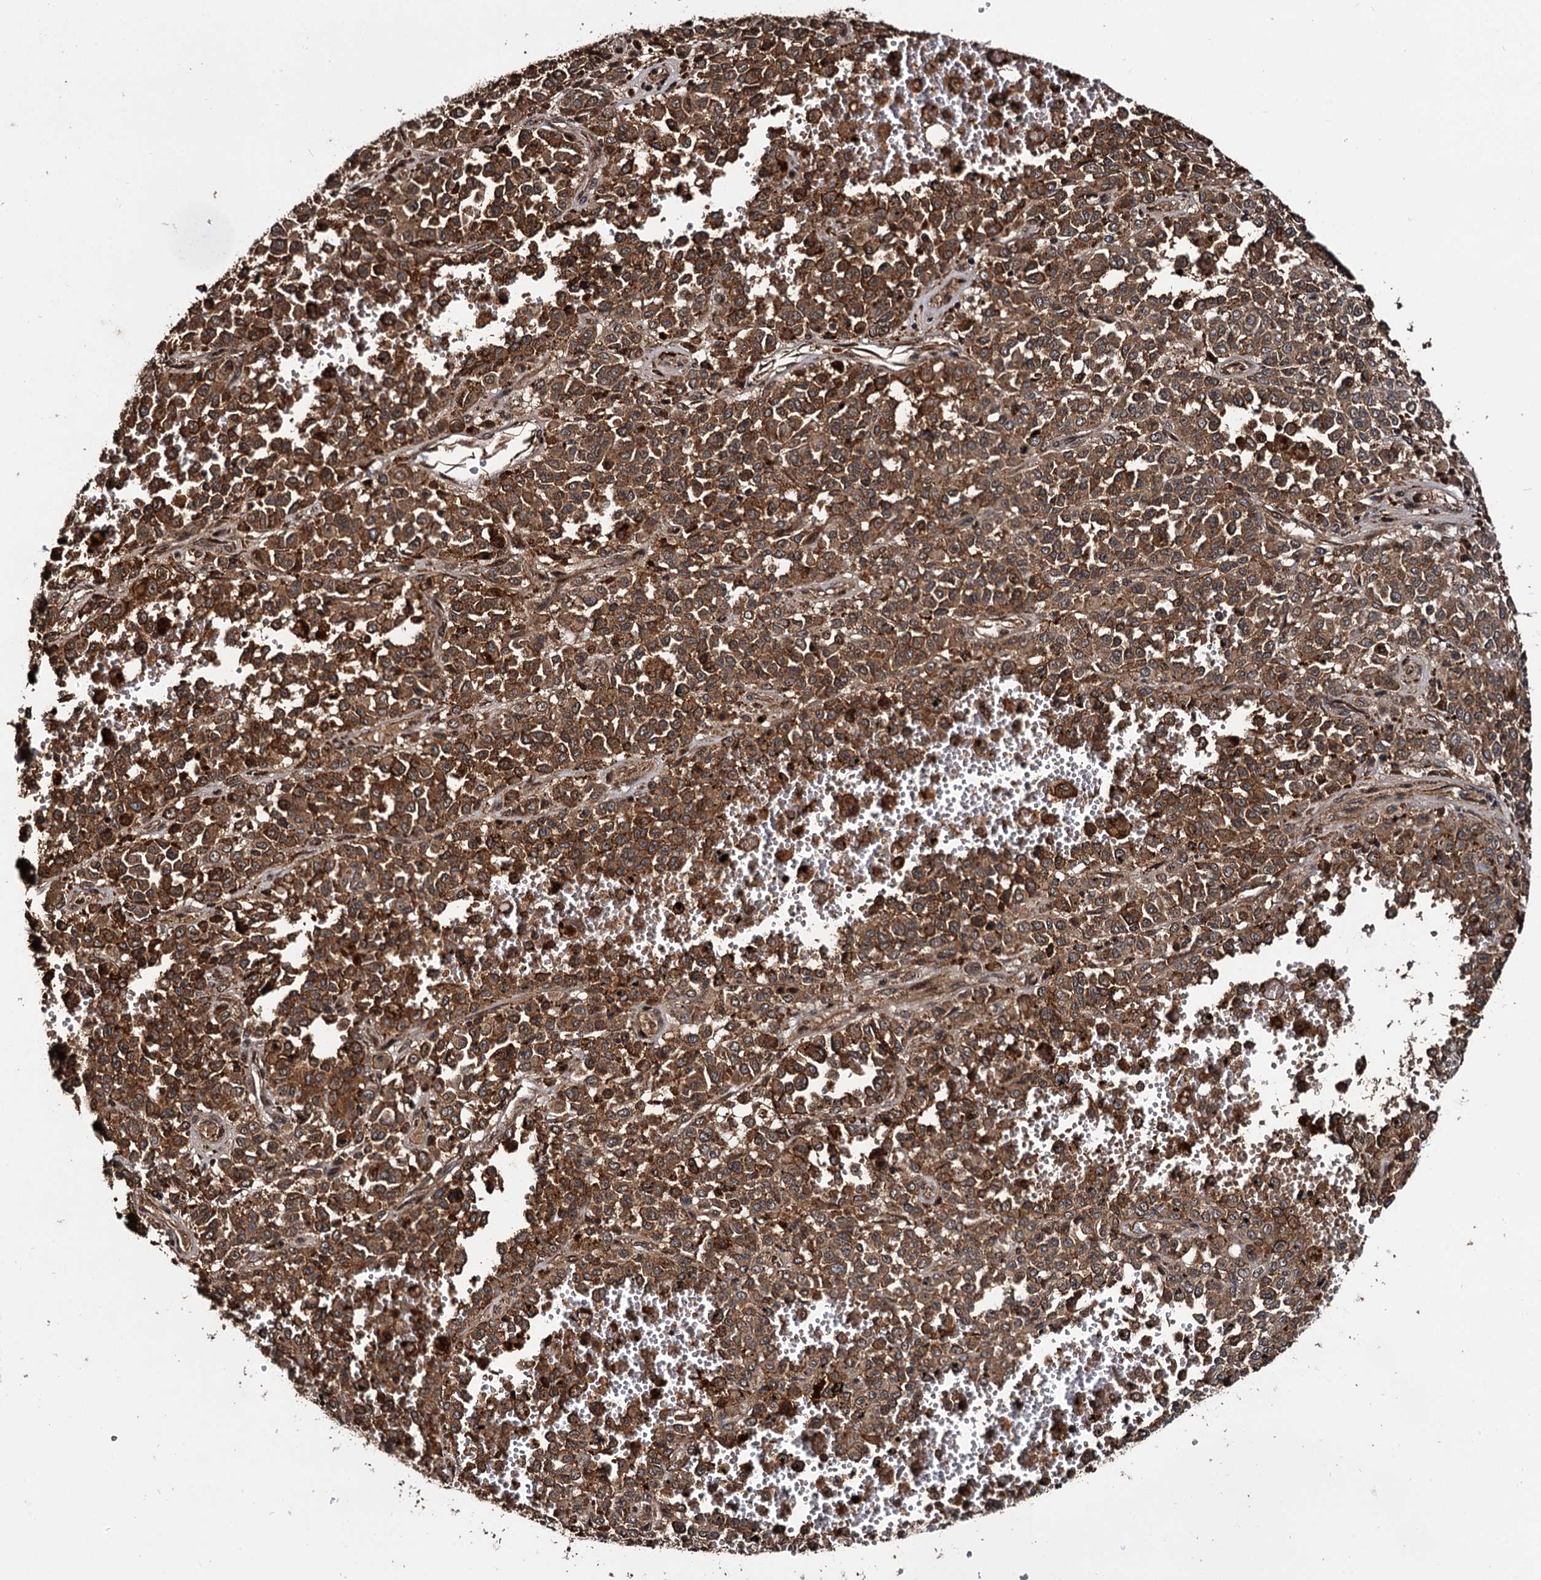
{"staining": {"intensity": "moderate", "quantity": ">75%", "location": "cytoplasmic/membranous"}, "tissue": "melanoma", "cell_type": "Tumor cells", "image_type": "cancer", "snomed": [{"axis": "morphology", "description": "Malignant melanoma, Metastatic site"}, {"axis": "topography", "description": "Pancreas"}], "caption": "Tumor cells show medium levels of moderate cytoplasmic/membranous positivity in about >75% of cells in melanoma.", "gene": "CEP192", "patient": {"sex": "female", "age": 30}}